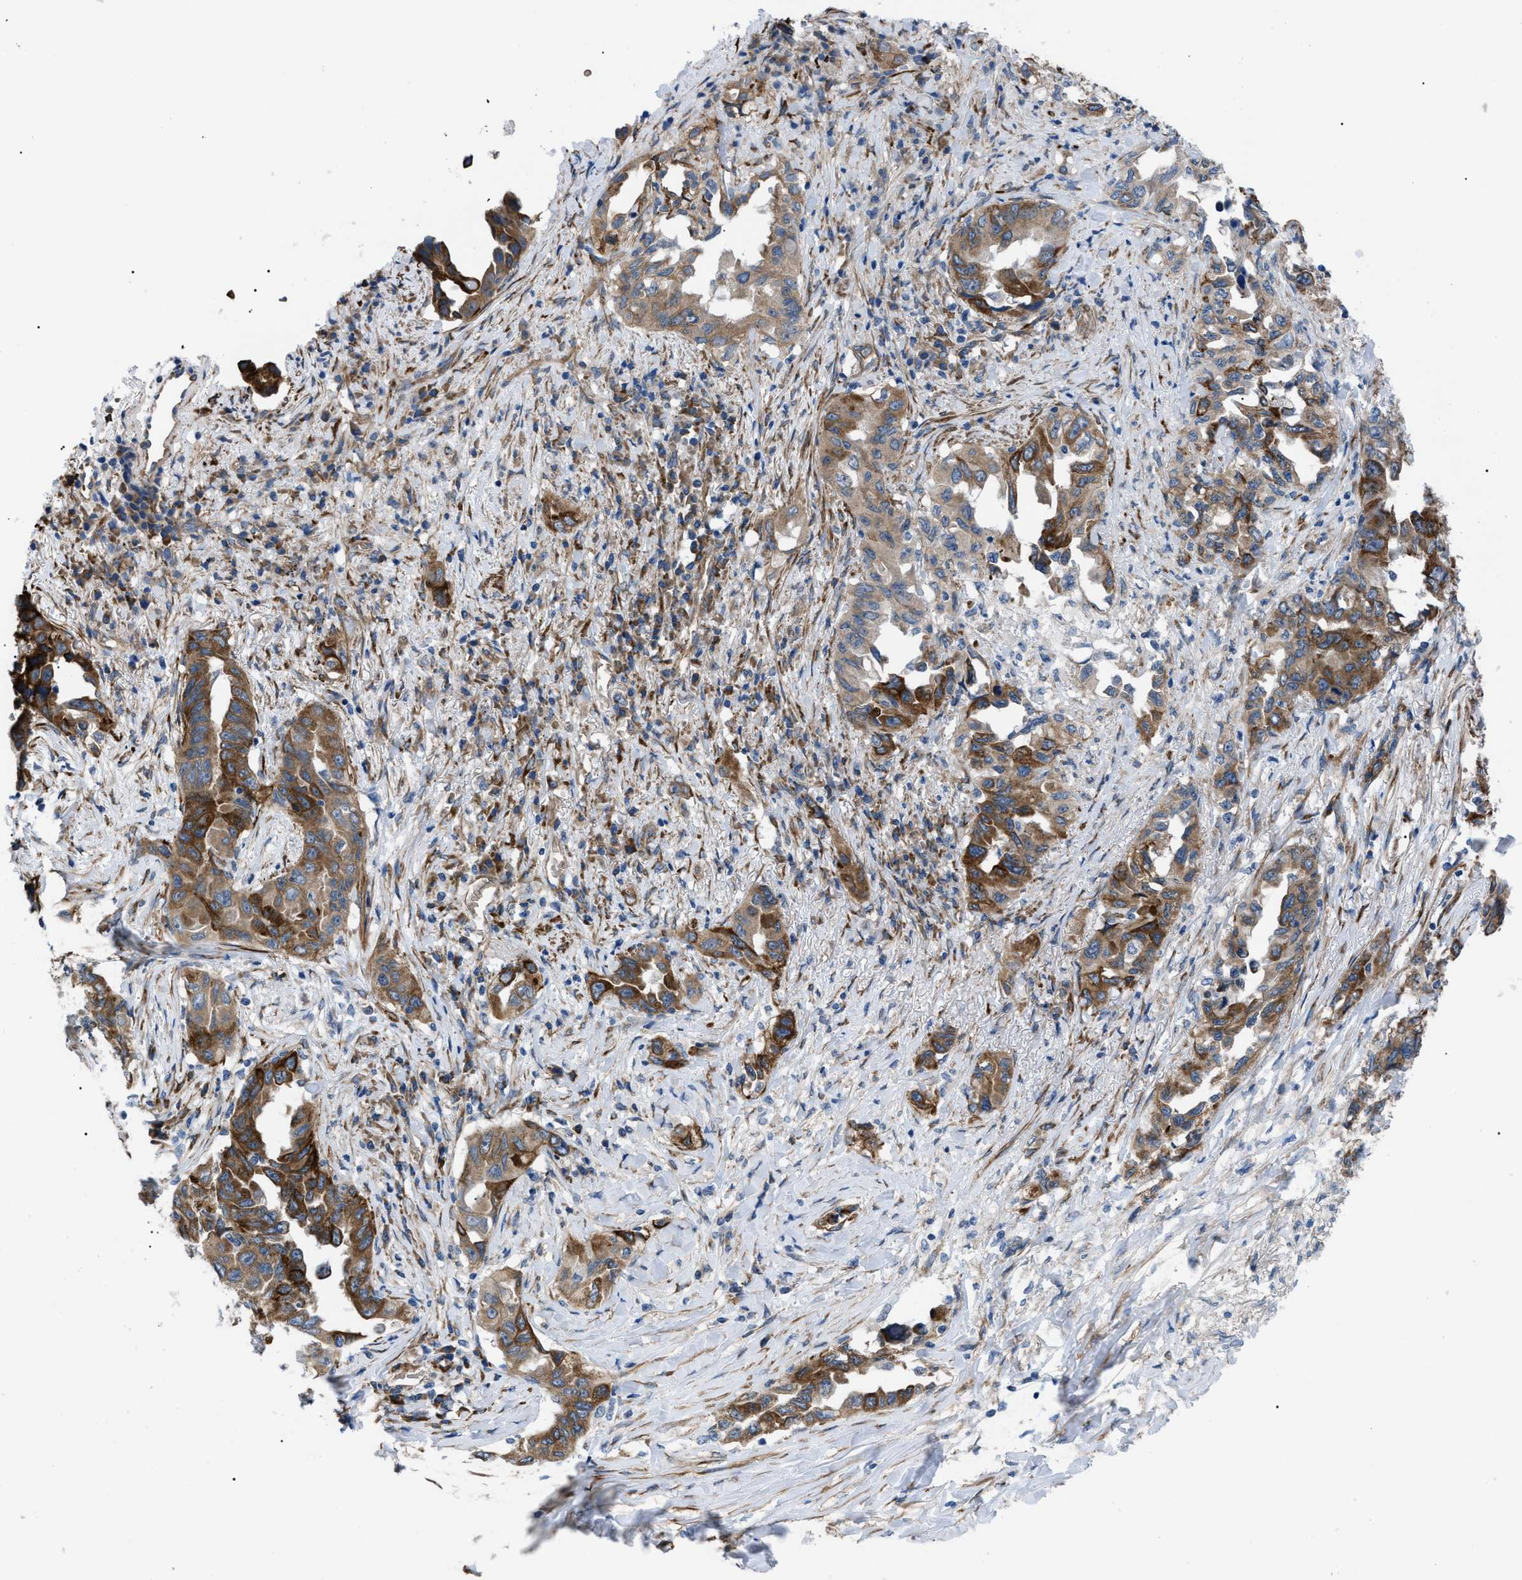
{"staining": {"intensity": "moderate", "quantity": ">75%", "location": "cytoplasmic/membranous"}, "tissue": "lung cancer", "cell_type": "Tumor cells", "image_type": "cancer", "snomed": [{"axis": "morphology", "description": "Adenocarcinoma, NOS"}, {"axis": "topography", "description": "Lung"}], "caption": "Immunohistochemistry (IHC) of human lung adenocarcinoma displays medium levels of moderate cytoplasmic/membranous positivity in approximately >75% of tumor cells.", "gene": "MYO10", "patient": {"sex": "female", "age": 51}}